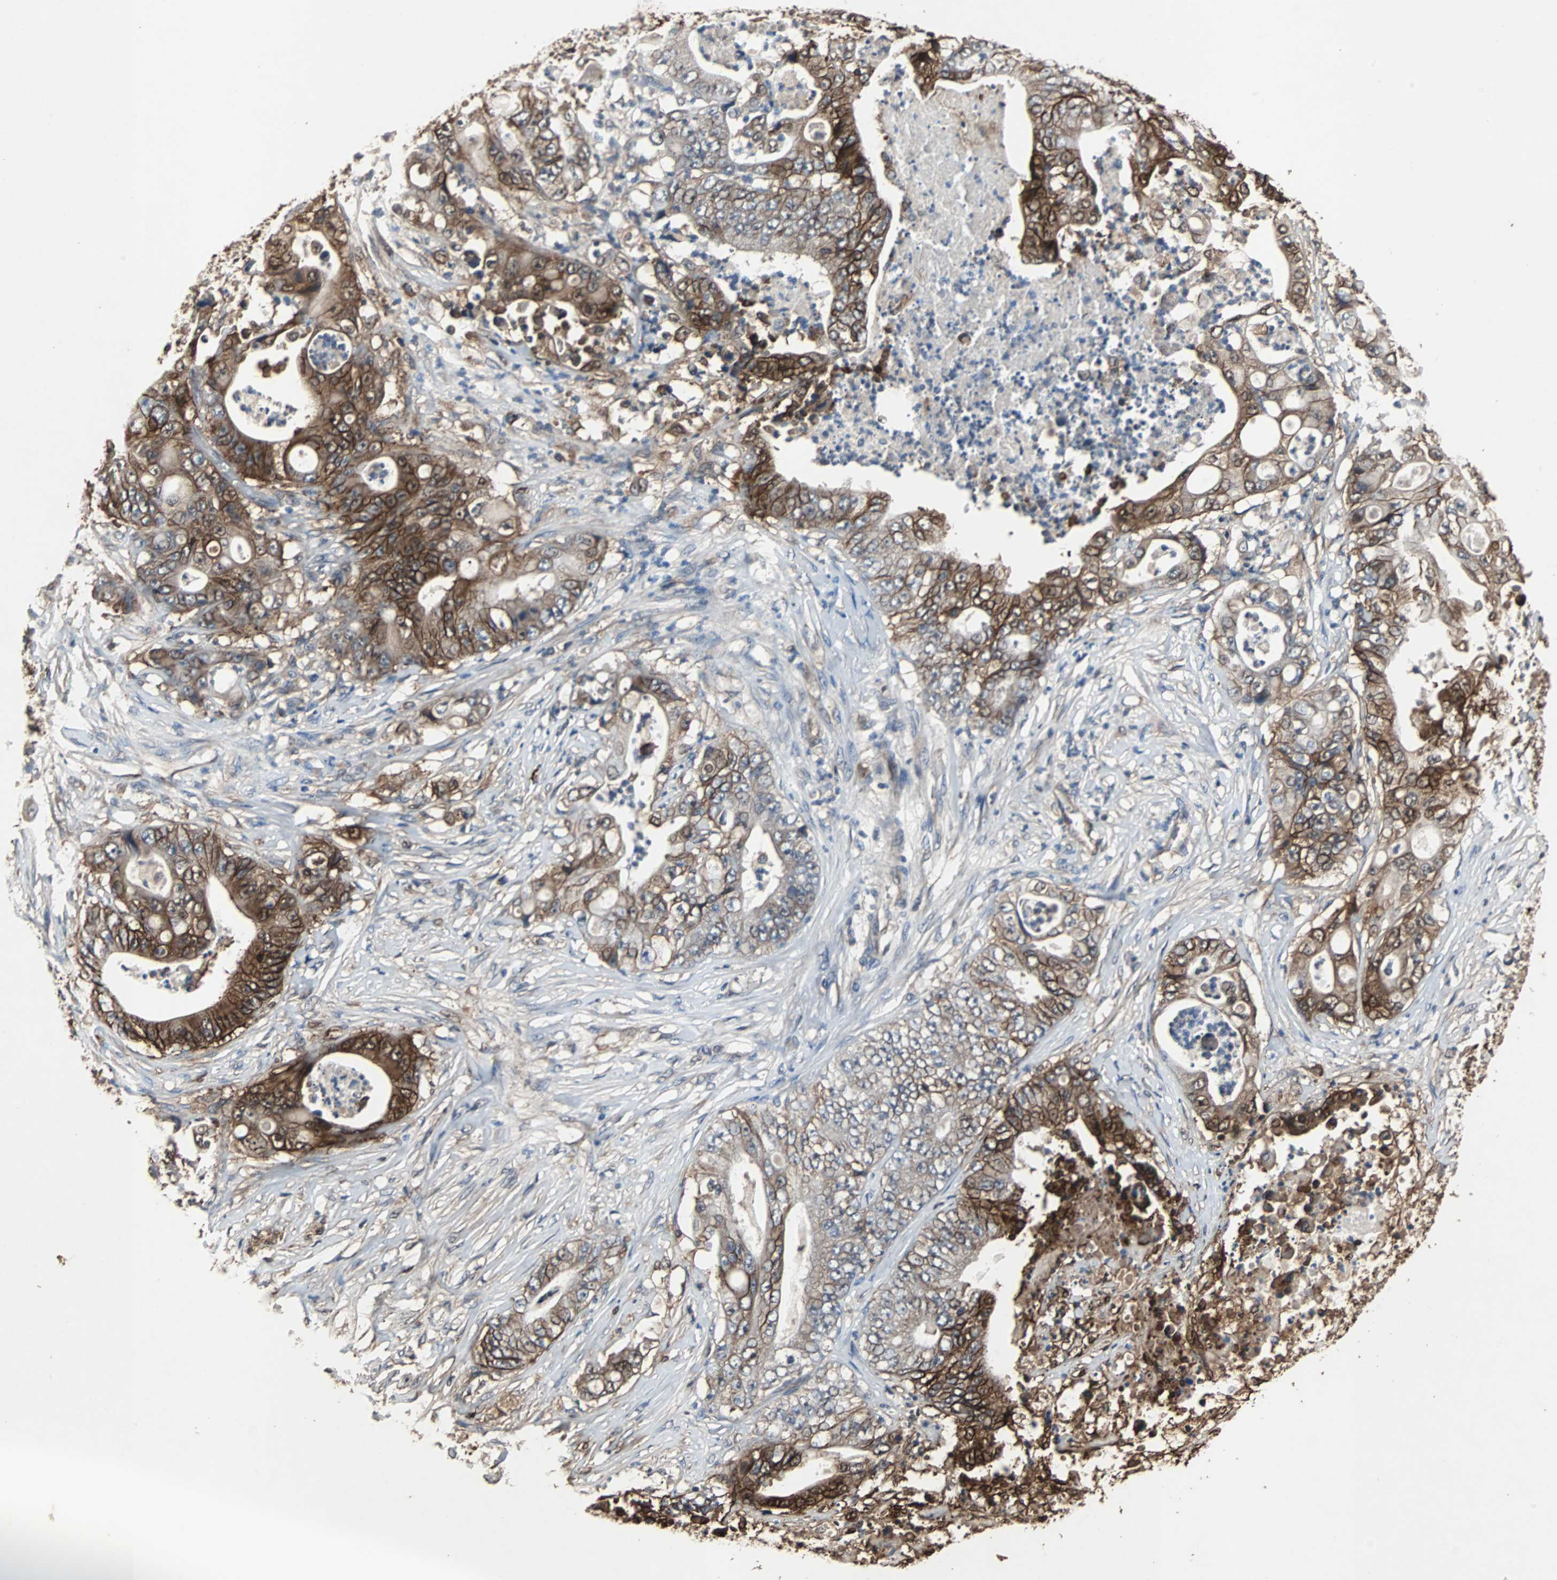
{"staining": {"intensity": "strong", "quantity": ">75%", "location": "cytoplasmic/membranous"}, "tissue": "stomach cancer", "cell_type": "Tumor cells", "image_type": "cancer", "snomed": [{"axis": "morphology", "description": "Adenocarcinoma, NOS"}, {"axis": "topography", "description": "Stomach"}], "caption": "About >75% of tumor cells in stomach cancer show strong cytoplasmic/membranous protein staining as visualized by brown immunohistochemical staining.", "gene": "NDRG1", "patient": {"sex": "female", "age": 73}}